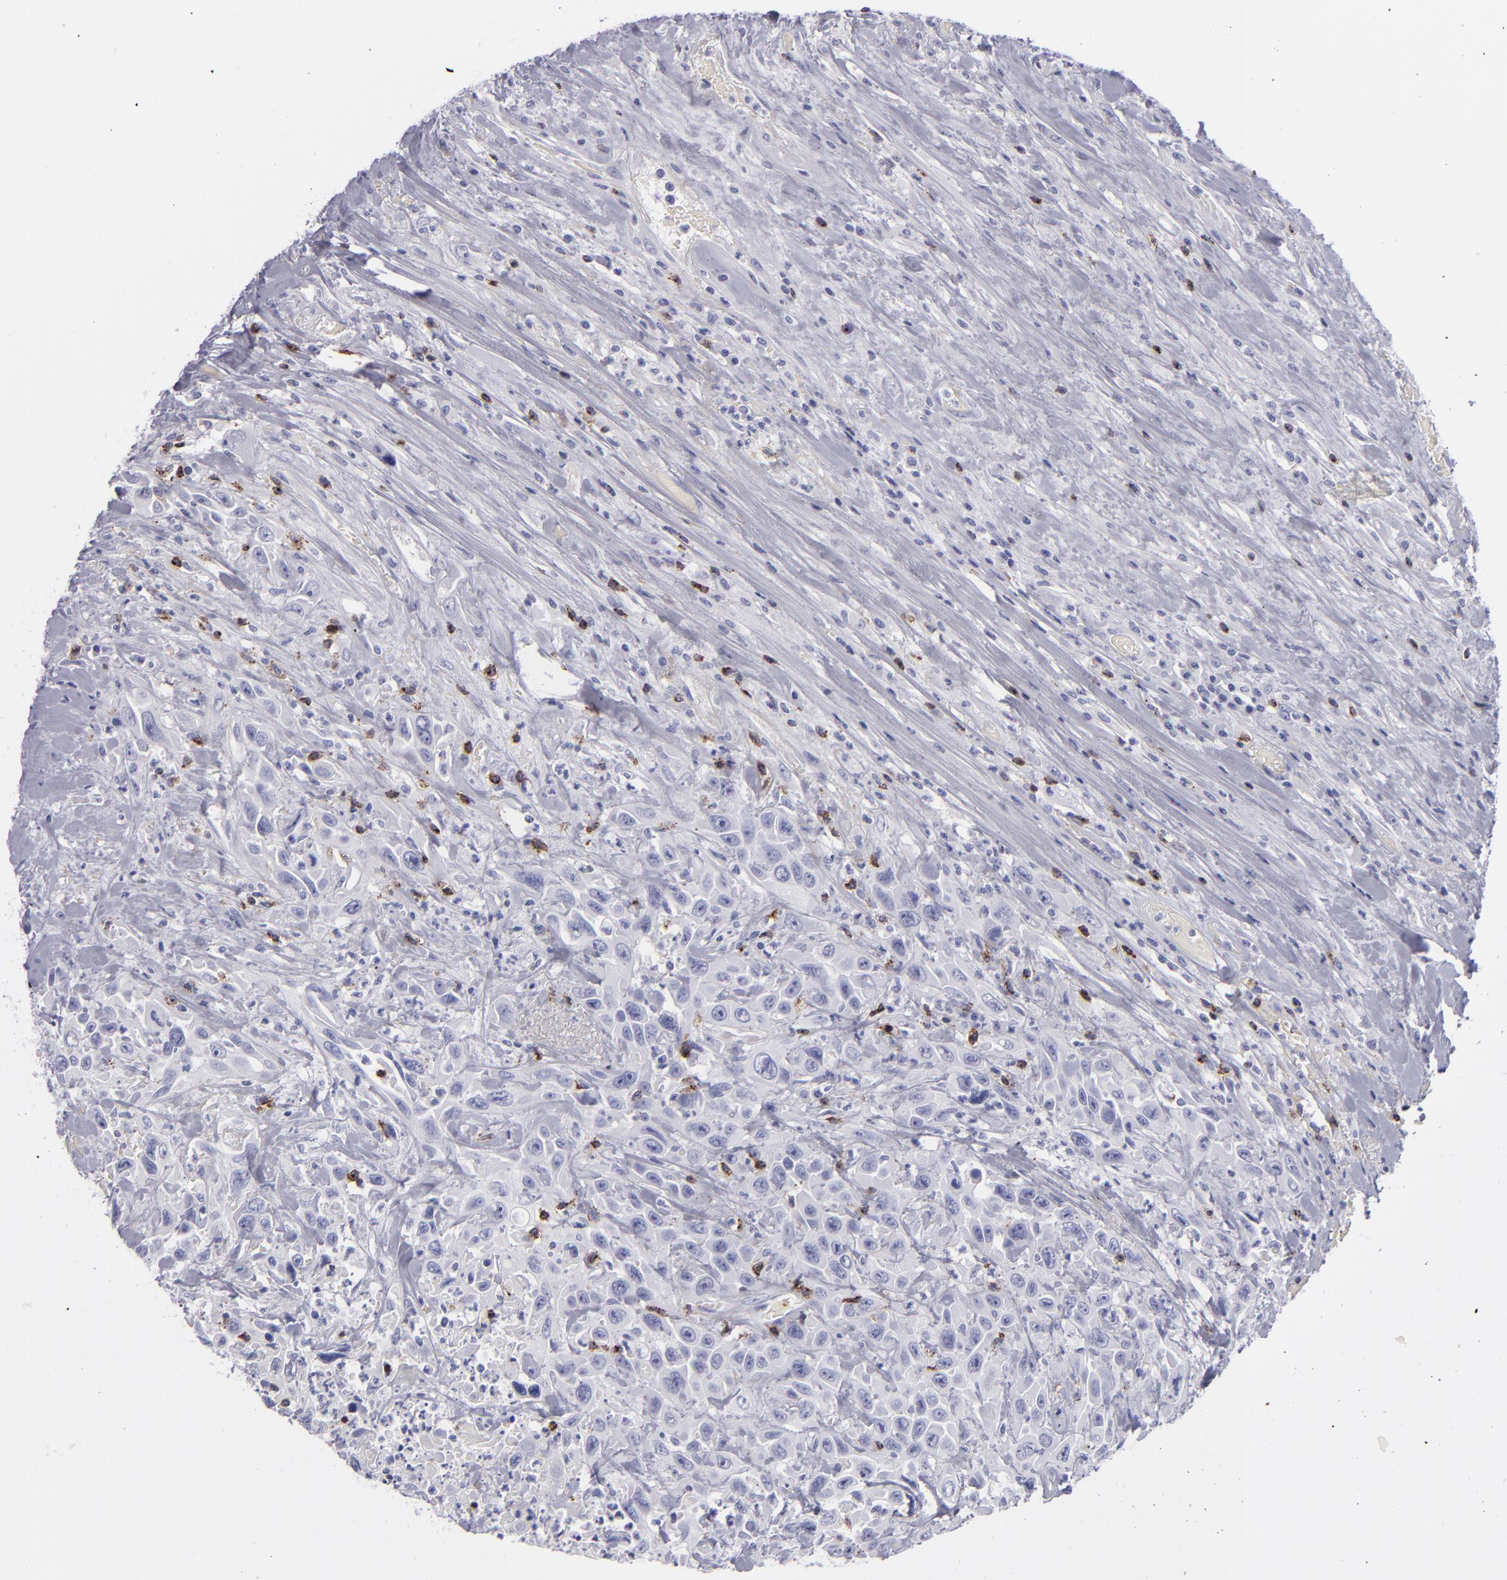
{"staining": {"intensity": "negative", "quantity": "none", "location": "none"}, "tissue": "urothelial cancer", "cell_type": "Tumor cells", "image_type": "cancer", "snomed": [{"axis": "morphology", "description": "Urothelial carcinoma, High grade"}, {"axis": "topography", "description": "Urinary bladder"}], "caption": "This photomicrograph is of urothelial cancer stained with IHC to label a protein in brown with the nuclei are counter-stained blue. There is no staining in tumor cells. (Stains: DAB (3,3'-diaminobenzidine) IHC with hematoxylin counter stain, Microscopy: brightfield microscopy at high magnification).", "gene": "CD2", "patient": {"sex": "female", "age": 84}}